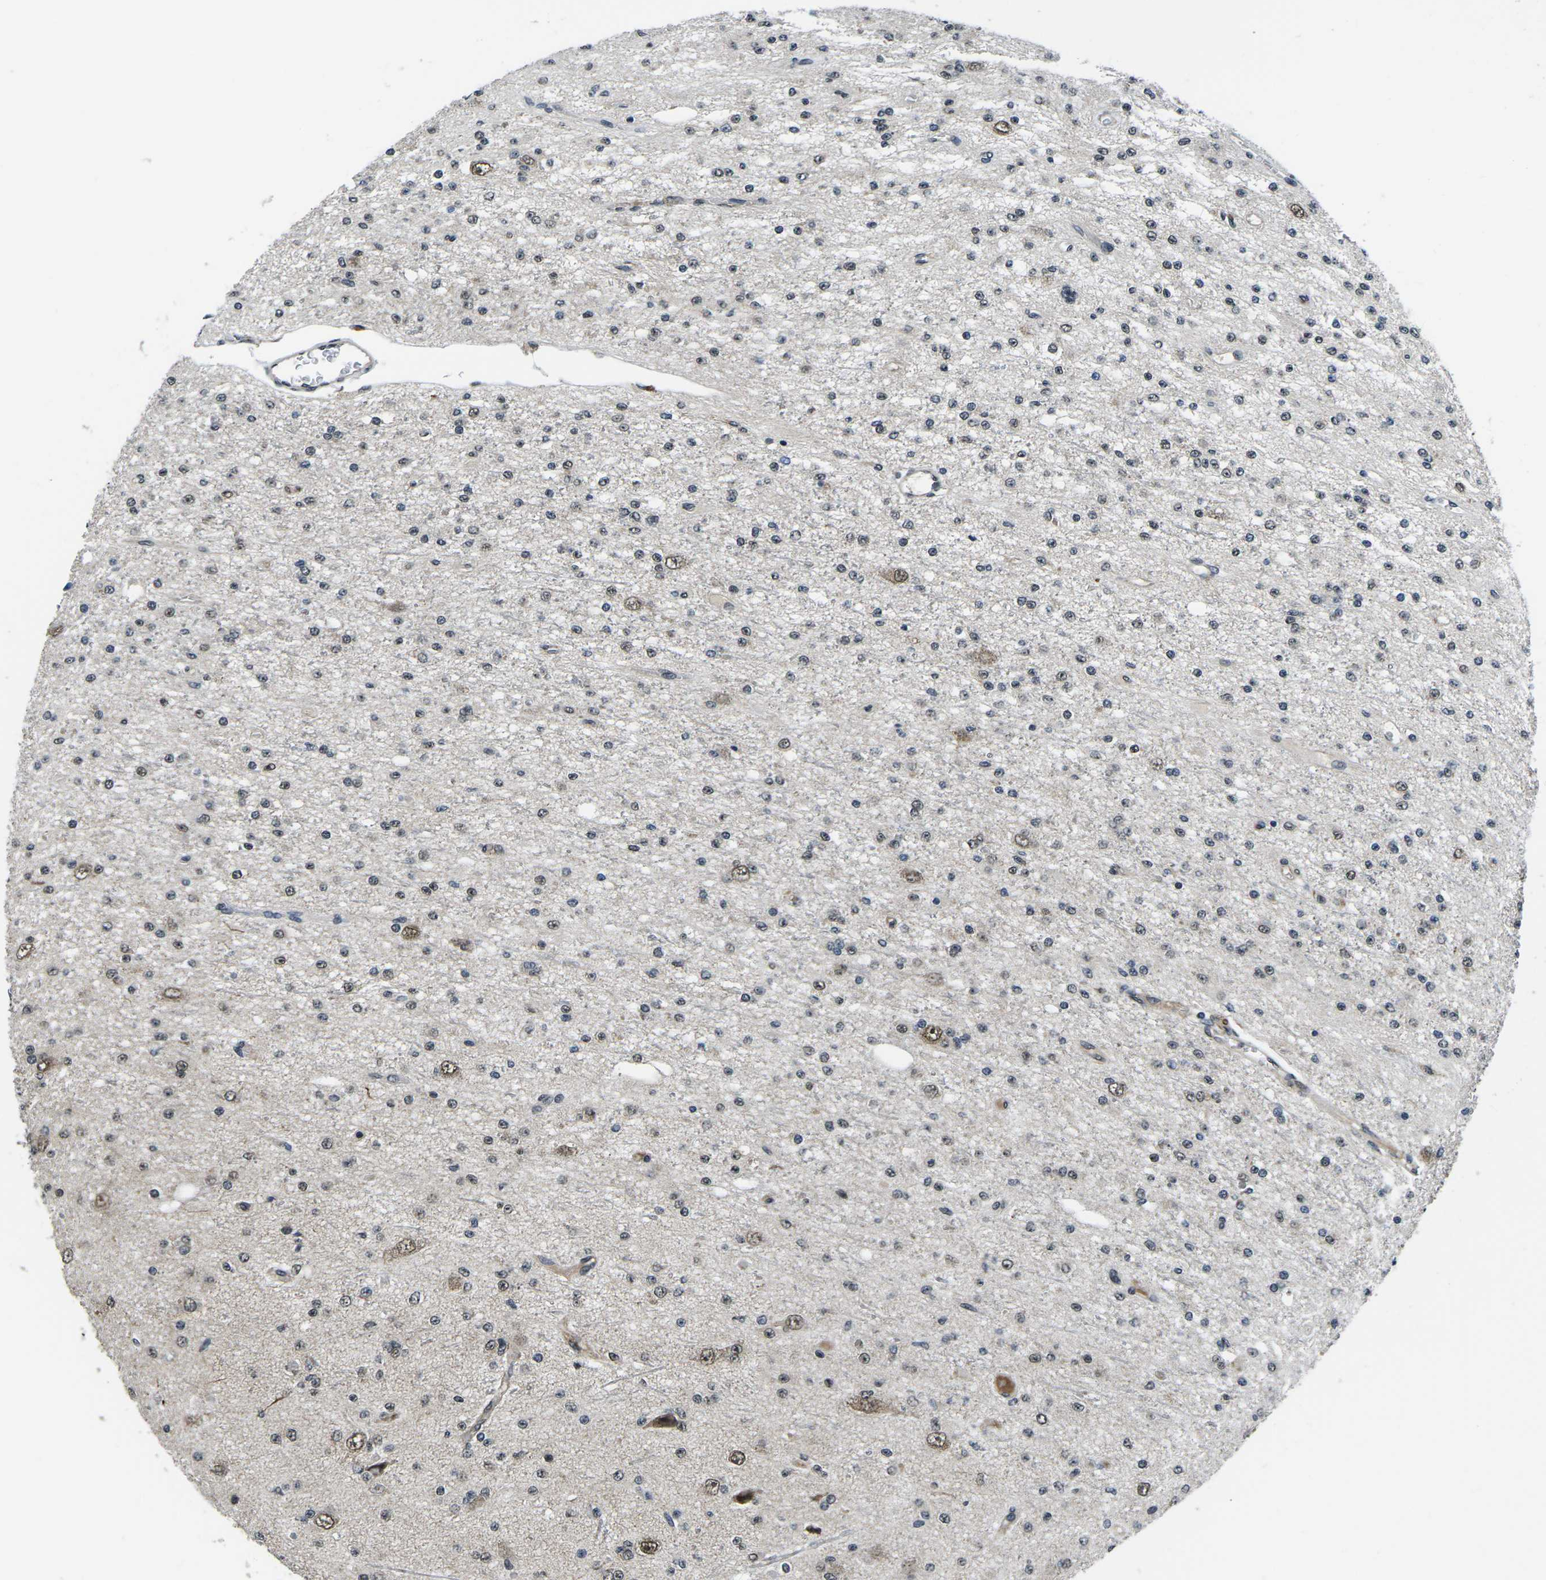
{"staining": {"intensity": "weak", "quantity": "<25%", "location": "nuclear"}, "tissue": "glioma", "cell_type": "Tumor cells", "image_type": "cancer", "snomed": [{"axis": "morphology", "description": "Glioma, malignant, Low grade"}, {"axis": "topography", "description": "Brain"}], "caption": "This is an IHC histopathology image of low-grade glioma (malignant). There is no staining in tumor cells.", "gene": "CCNE1", "patient": {"sex": "male", "age": 38}}